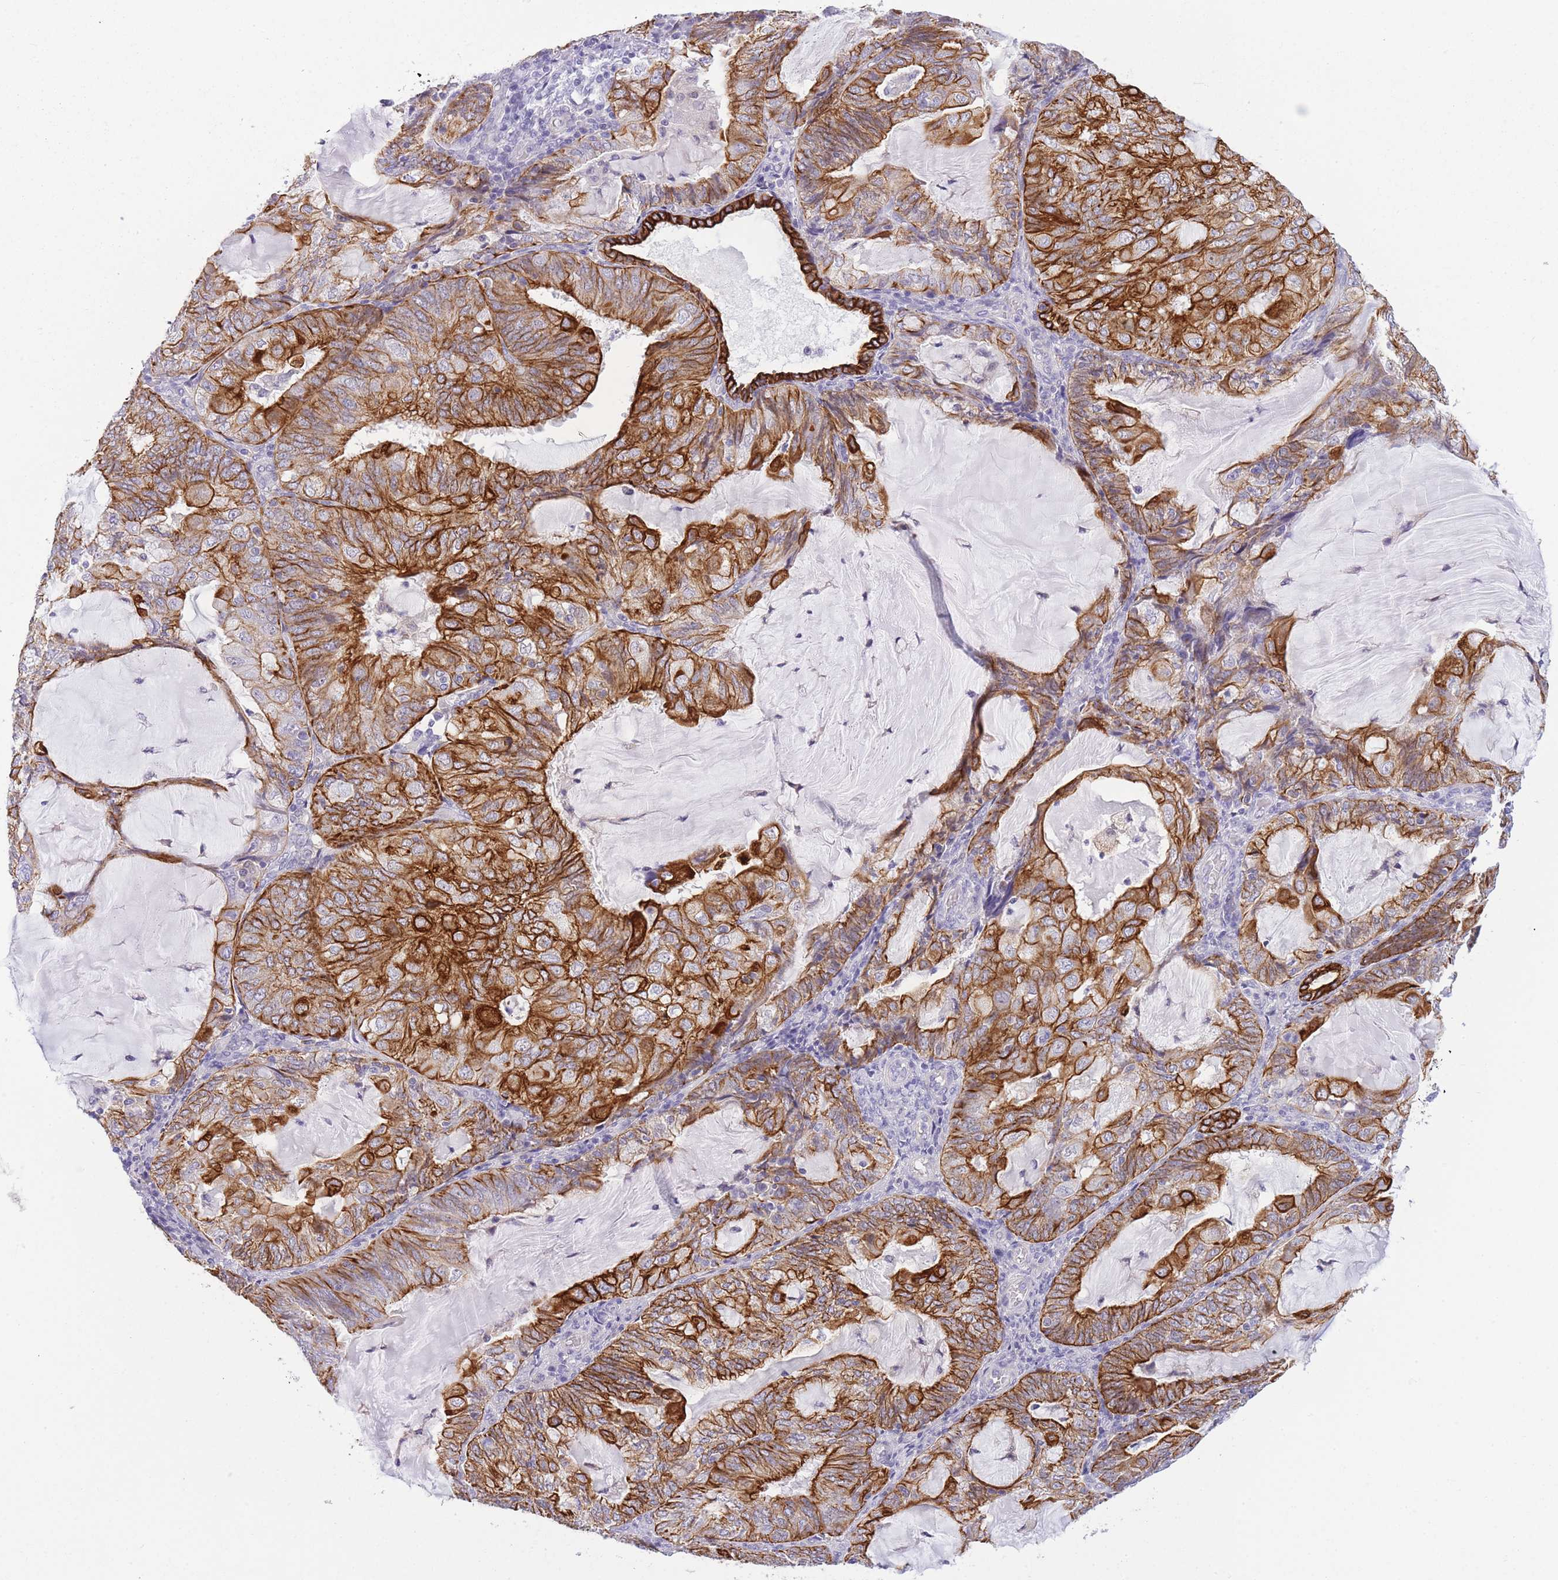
{"staining": {"intensity": "strong", "quantity": ">75%", "location": "cytoplasmic/membranous"}, "tissue": "endometrial cancer", "cell_type": "Tumor cells", "image_type": "cancer", "snomed": [{"axis": "morphology", "description": "Adenocarcinoma, NOS"}, {"axis": "topography", "description": "Endometrium"}], "caption": "Endometrial adenocarcinoma stained for a protein (brown) displays strong cytoplasmic/membranous positive staining in about >75% of tumor cells.", "gene": "RADX", "patient": {"sex": "female", "age": 81}}